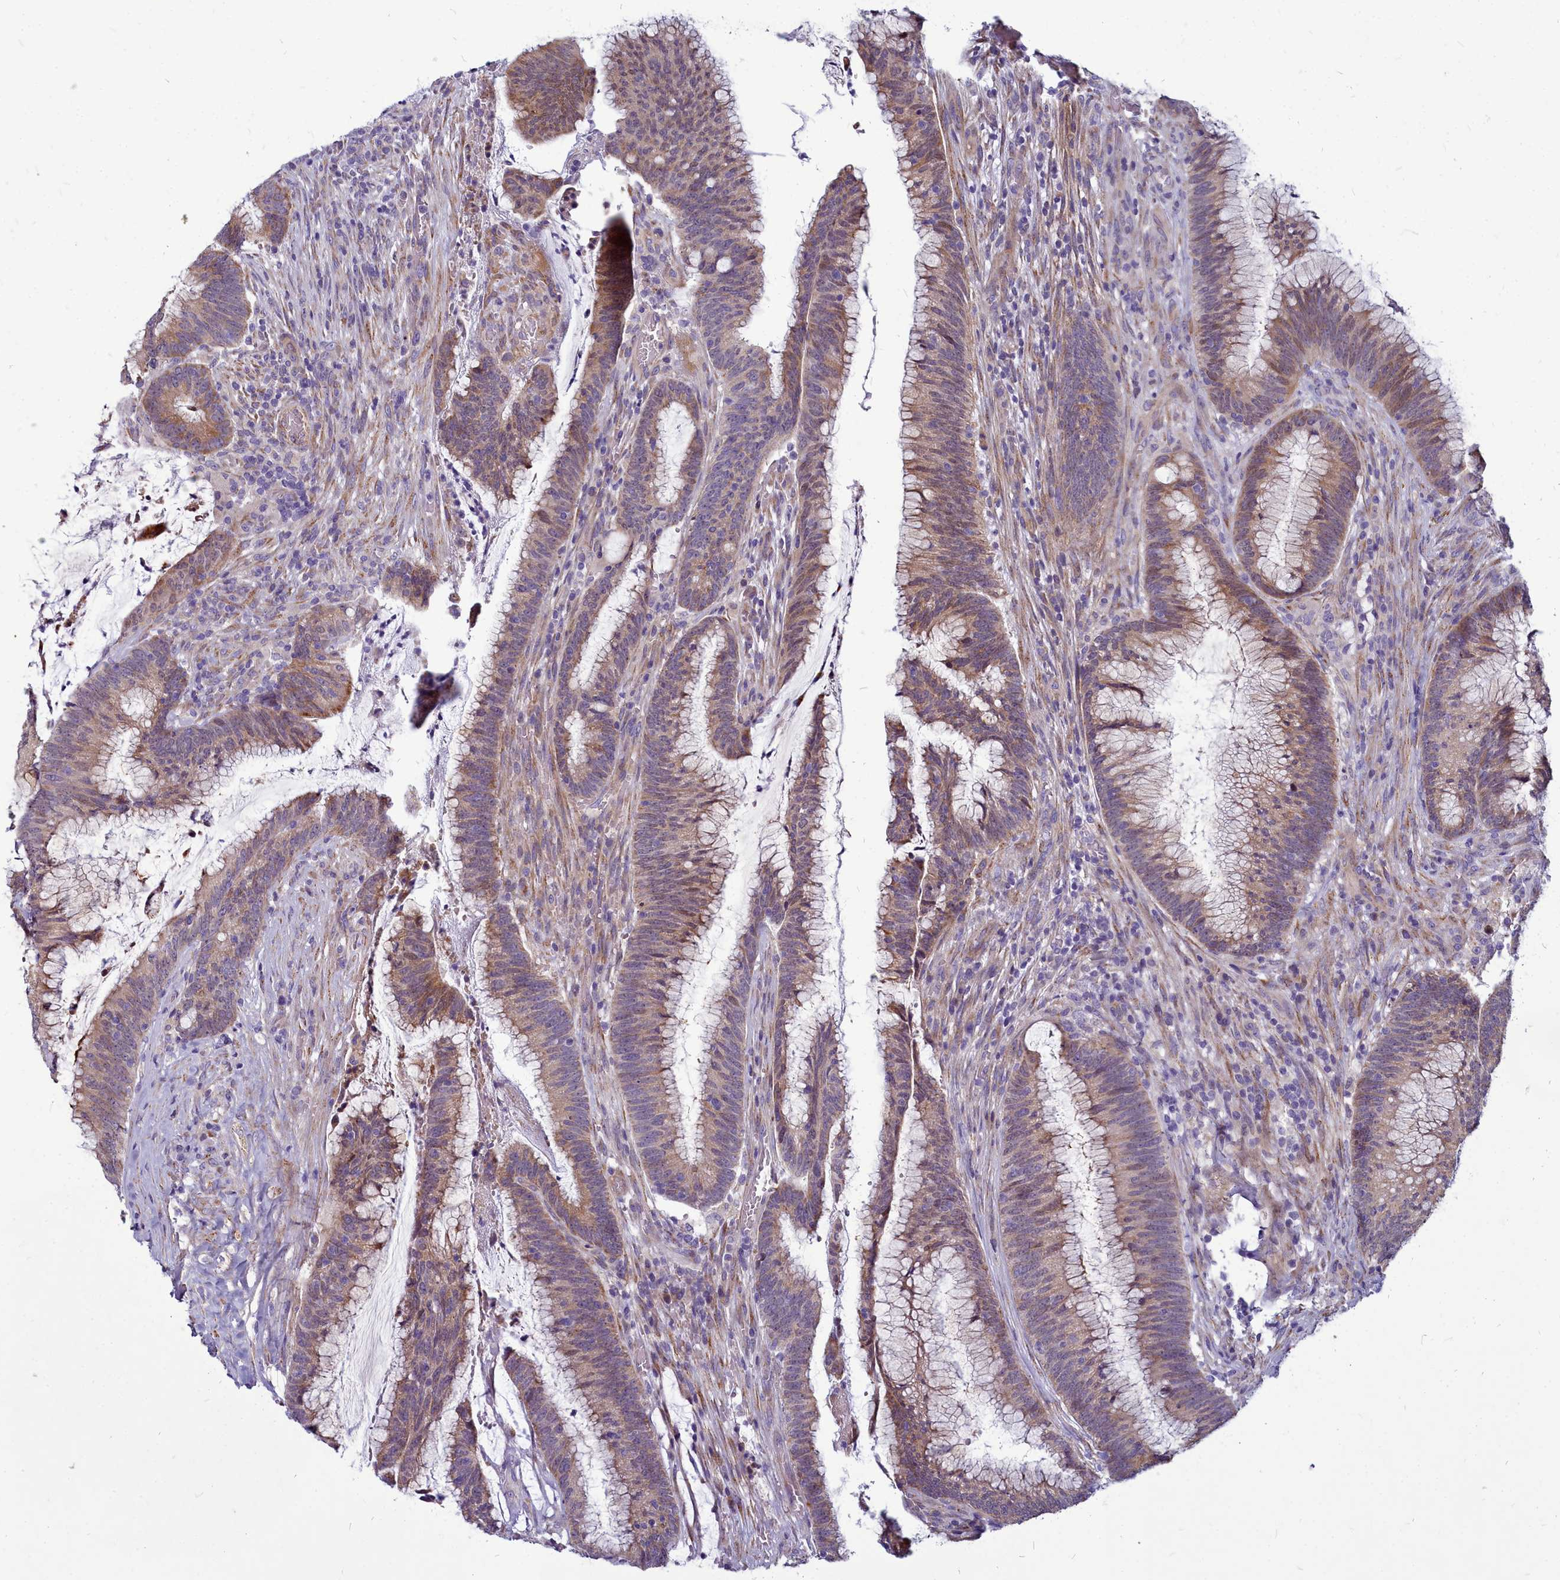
{"staining": {"intensity": "moderate", "quantity": "25%-75%", "location": "cytoplasmic/membranous"}, "tissue": "colorectal cancer", "cell_type": "Tumor cells", "image_type": "cancer", "snomed": [{"axis": "morphology", "description": "Adenocarcinoma, NOS"}, {"axis": "topography", "description": "Rectum"}], "caption": "This micrograph reveals colorectal cancer stained with IHC to label a protein in brown. The cytoplasmic/membranous of tumor cells show moderate positivity for the protein. Nuclei are counter-stained blue.", "gene": "SMPD4", "patient": {"sex": "female", "age": 77}}